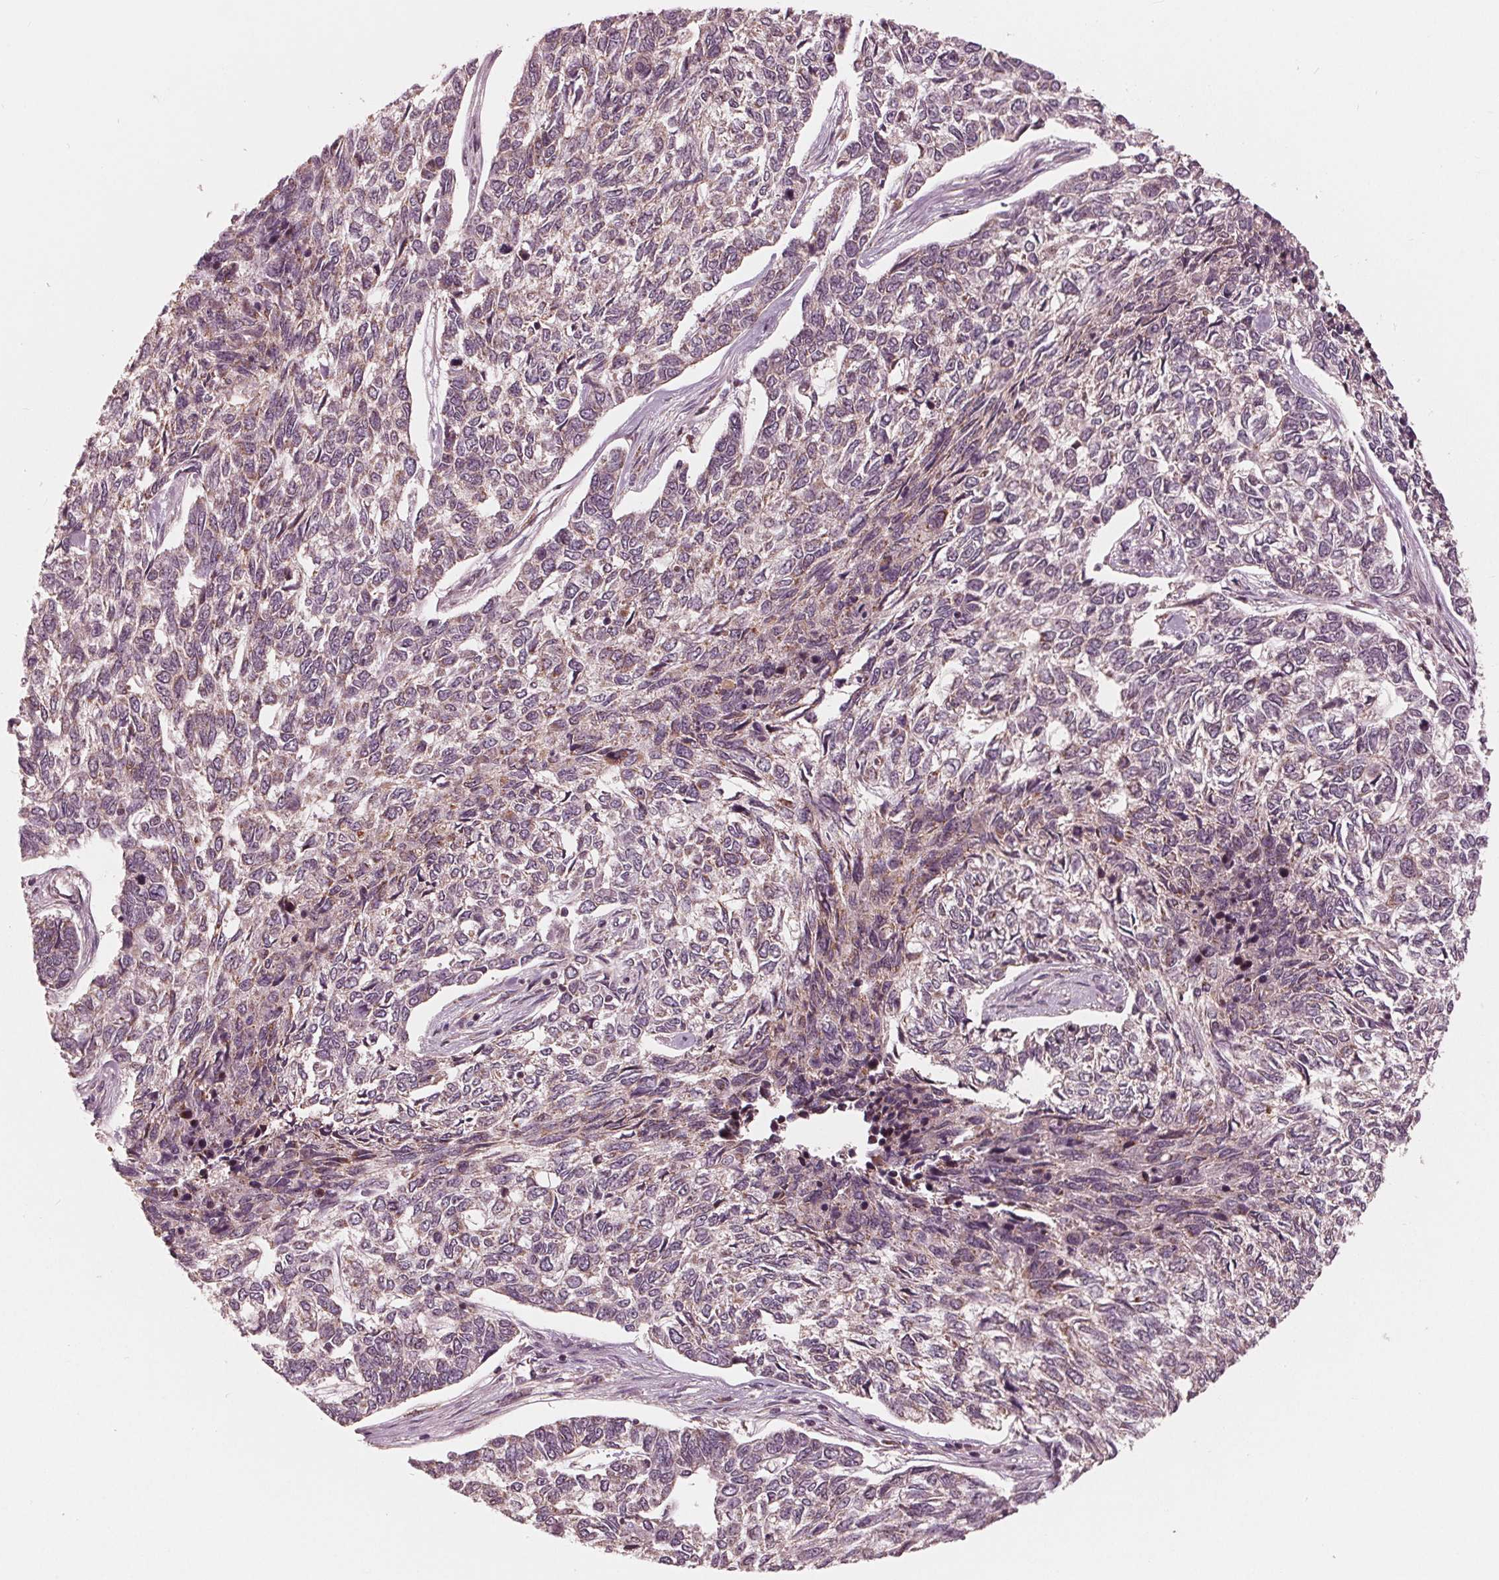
{"staining": {"intensity": "weak", "quantity": "25%-75%", "location": "cytoplasmic/membranous"}, "tissue": "skin cancer", "cell_type": "Tumor cells", "image_type": "cancer", "snomed": [{"axis": "morphology", "description": "Basal cell carcinoma"}, {"axis": "topography", "description": "Skin"}], "caption": "Brown immunohistochemical staining in human skin basal cell carcinoma shows weak cytoplasmic/membranous expression in about 25%-75% of tumor cells.", "gene": "UBALD1", "patient": {"sex": "female", "age": 65}}